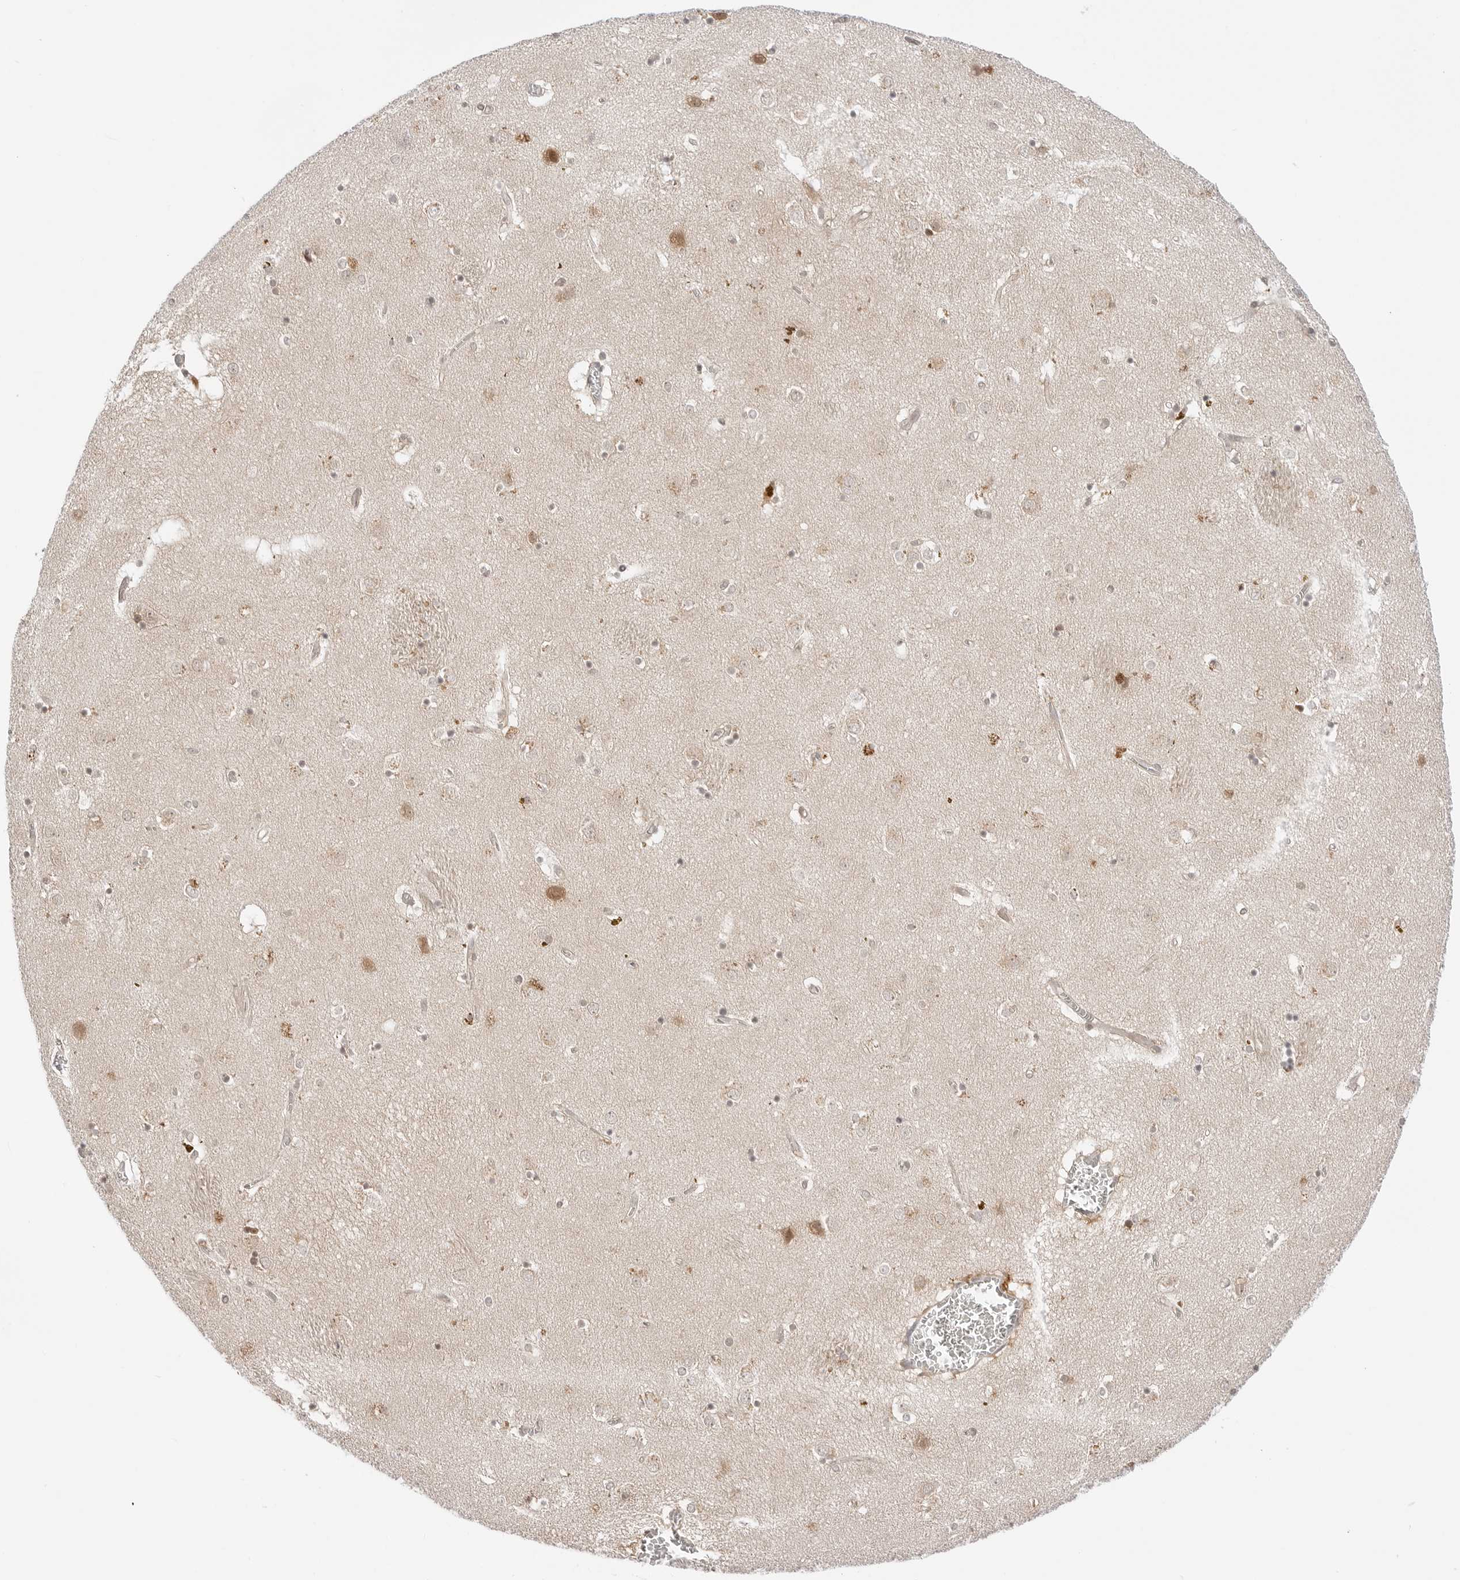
{"staining": {"intensity": "weak", "quantity": "25%-75%", "location": "cytoplasmic/membranous,nuclear"}, "tissue": "caudate", "cell_type": "Glial cells", "image_type": "normal", "snomed": [{"axis": "morphology", "description": "Normal tissue, NOS"}, {"axis": "topography", "description": "Lateral ventricle wall"}], "caption": "Immunohistochemistry (IHC) micrograph of unremarkable human caudate stained for a protein (brown), which exhibits low levels of weak cytoplasmic/membranous,nuclear expression in approximately 25%-75% of glial cells.", "gene": "NUDC", "patient": {"sex": "male", "age": 70}}